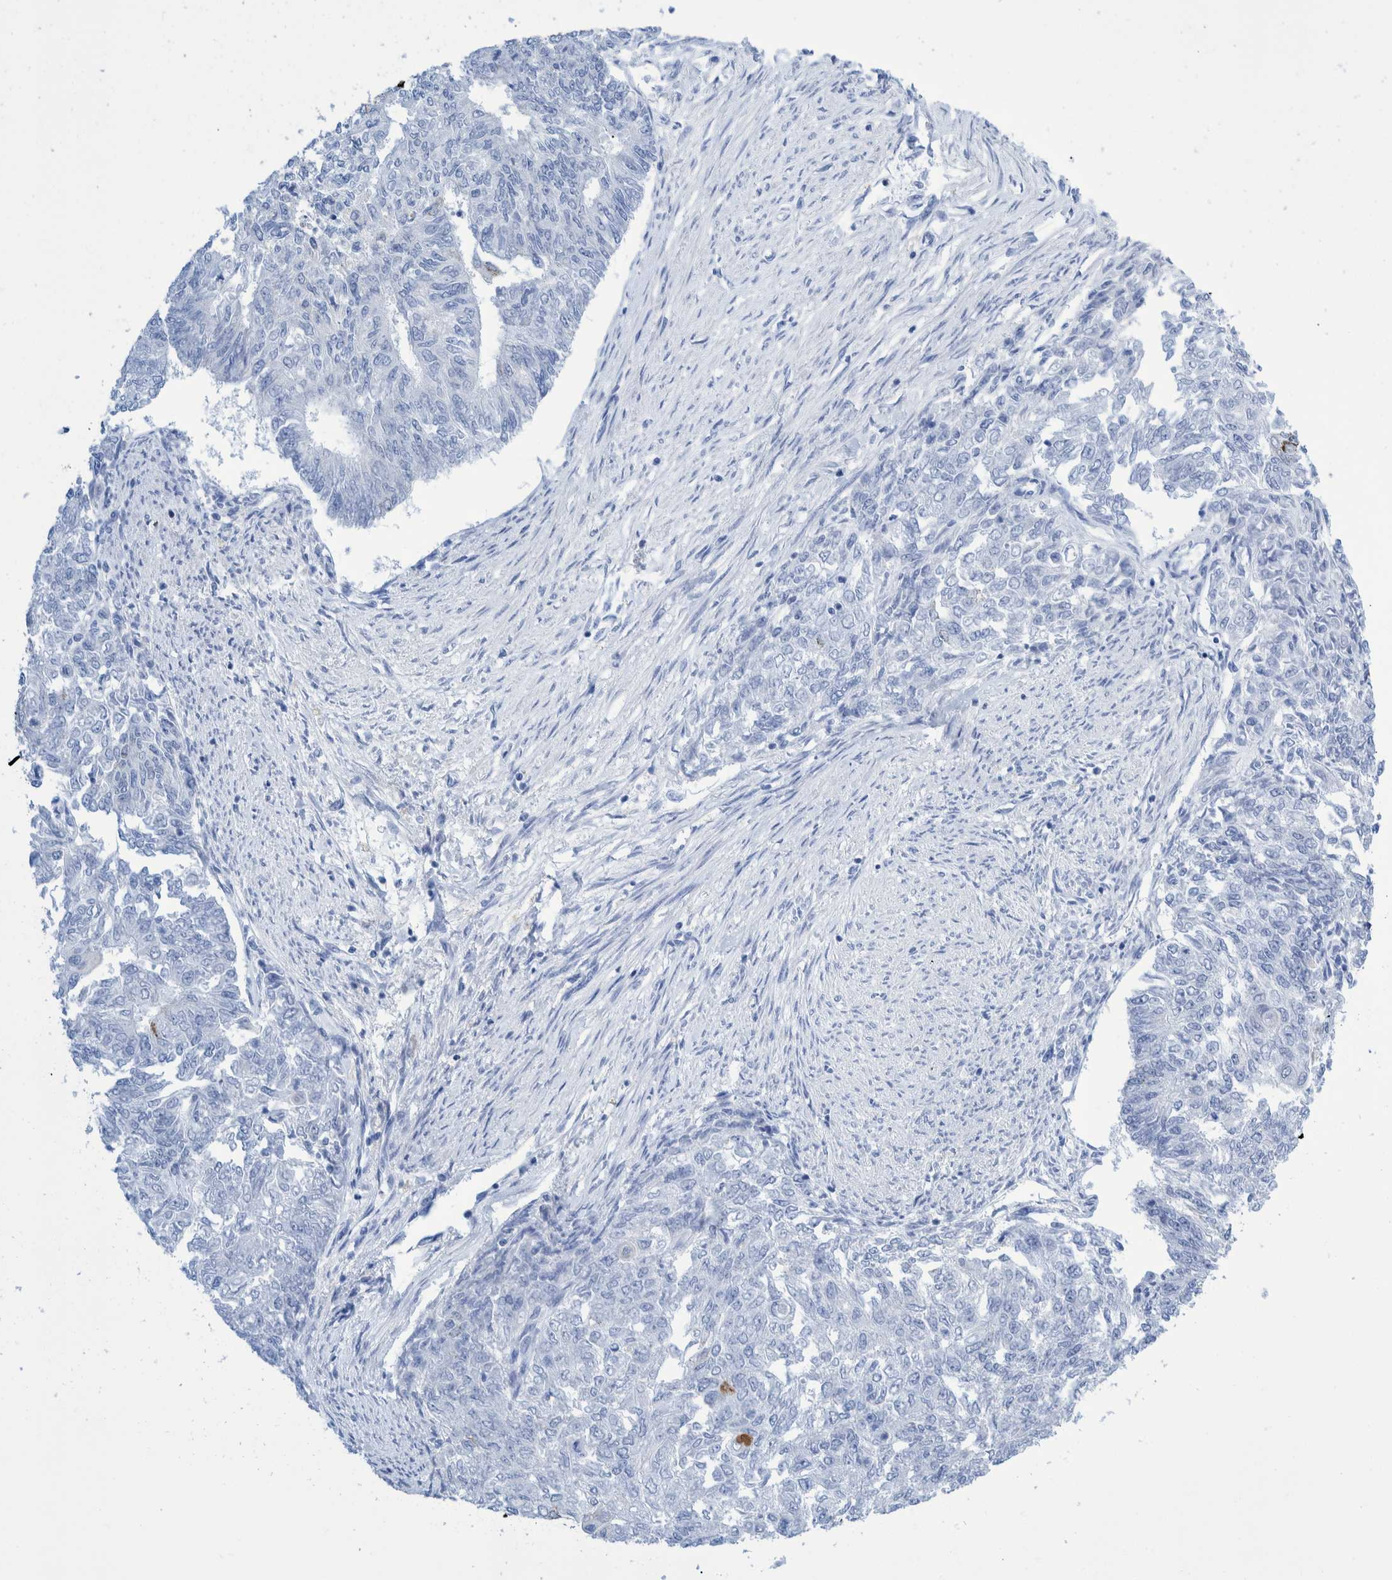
{"staining": {"intensity": "strong", "quantity": "<25%", "location": "cytoplasmic/membranous"}, "tissue": "endometrial cancer", "cell_type": "Tumor cells", "image_type": "cancer", "snomed": [{"axis": "morphology", "description": "Adenocarcinoma, NOS"}, {"axis": "topography", "description": "Endometrium"}], "caption": "This histopathology image displays adenocarcinoma (endometrial) stained with immunohistochemistry to label a protein in brown. The cytoplasmic/membranous of tumor cells show strong positivity for the protein. Nuclei are counter-stained blue.", "gene": "KRT14", "patient": {"sex": "female", "age": 32}}